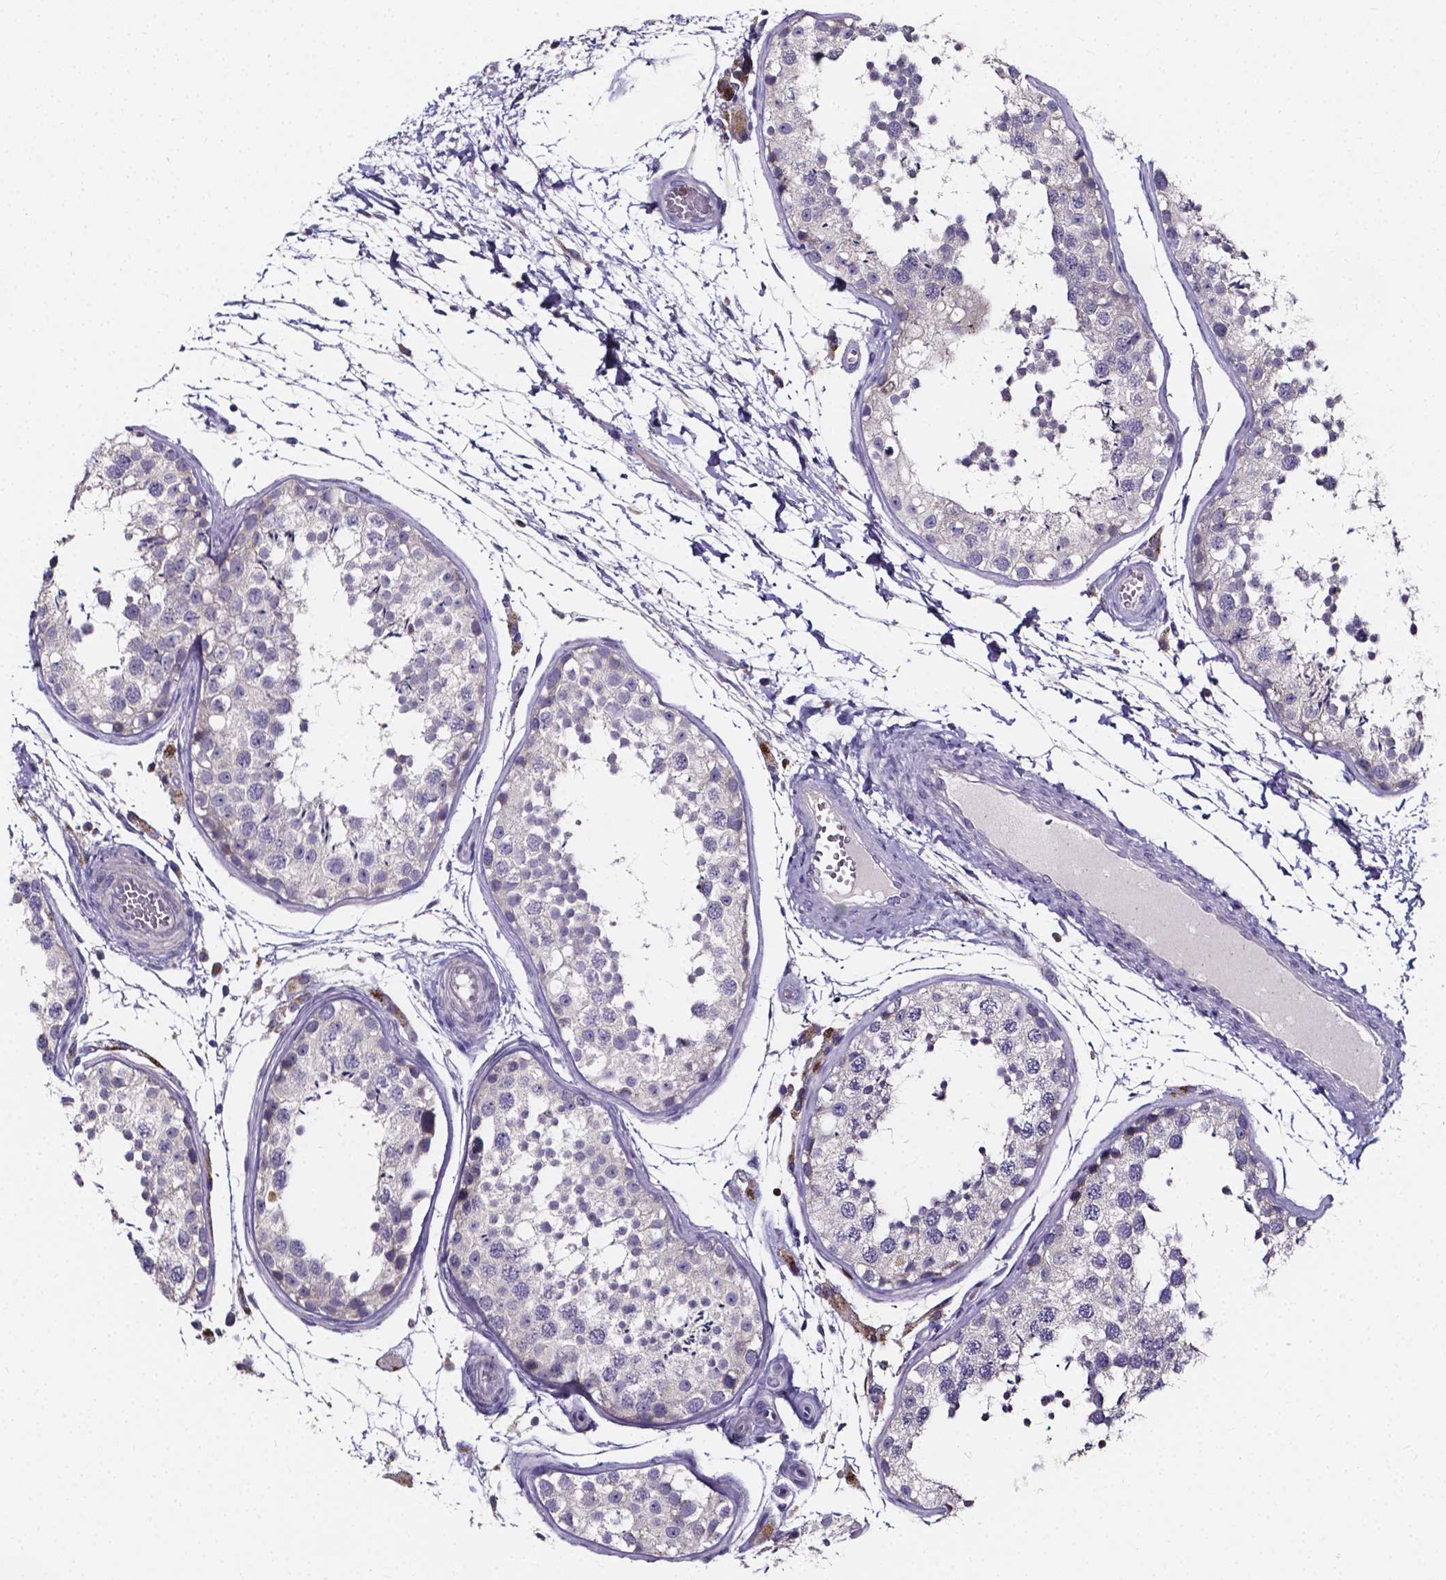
{"staining": {"intensity": "negative", "quantity": "none", "location": "none"}, "tissue": "testis", "cell_type": "Cells in seminiferous ducts", "image_type": "normal", "snomed": [{"axis": "morphology", "description": "Normal tissue, NOS"}, {"axis": "topography", "description": "Testis"}], "caption": "Immunohistochemical staining of unremarkable testis reveals no significant positivity in cells in seminiferous ducts.", "gene": "THEMIS", "patient": {"sex": "male", "age": 29}}